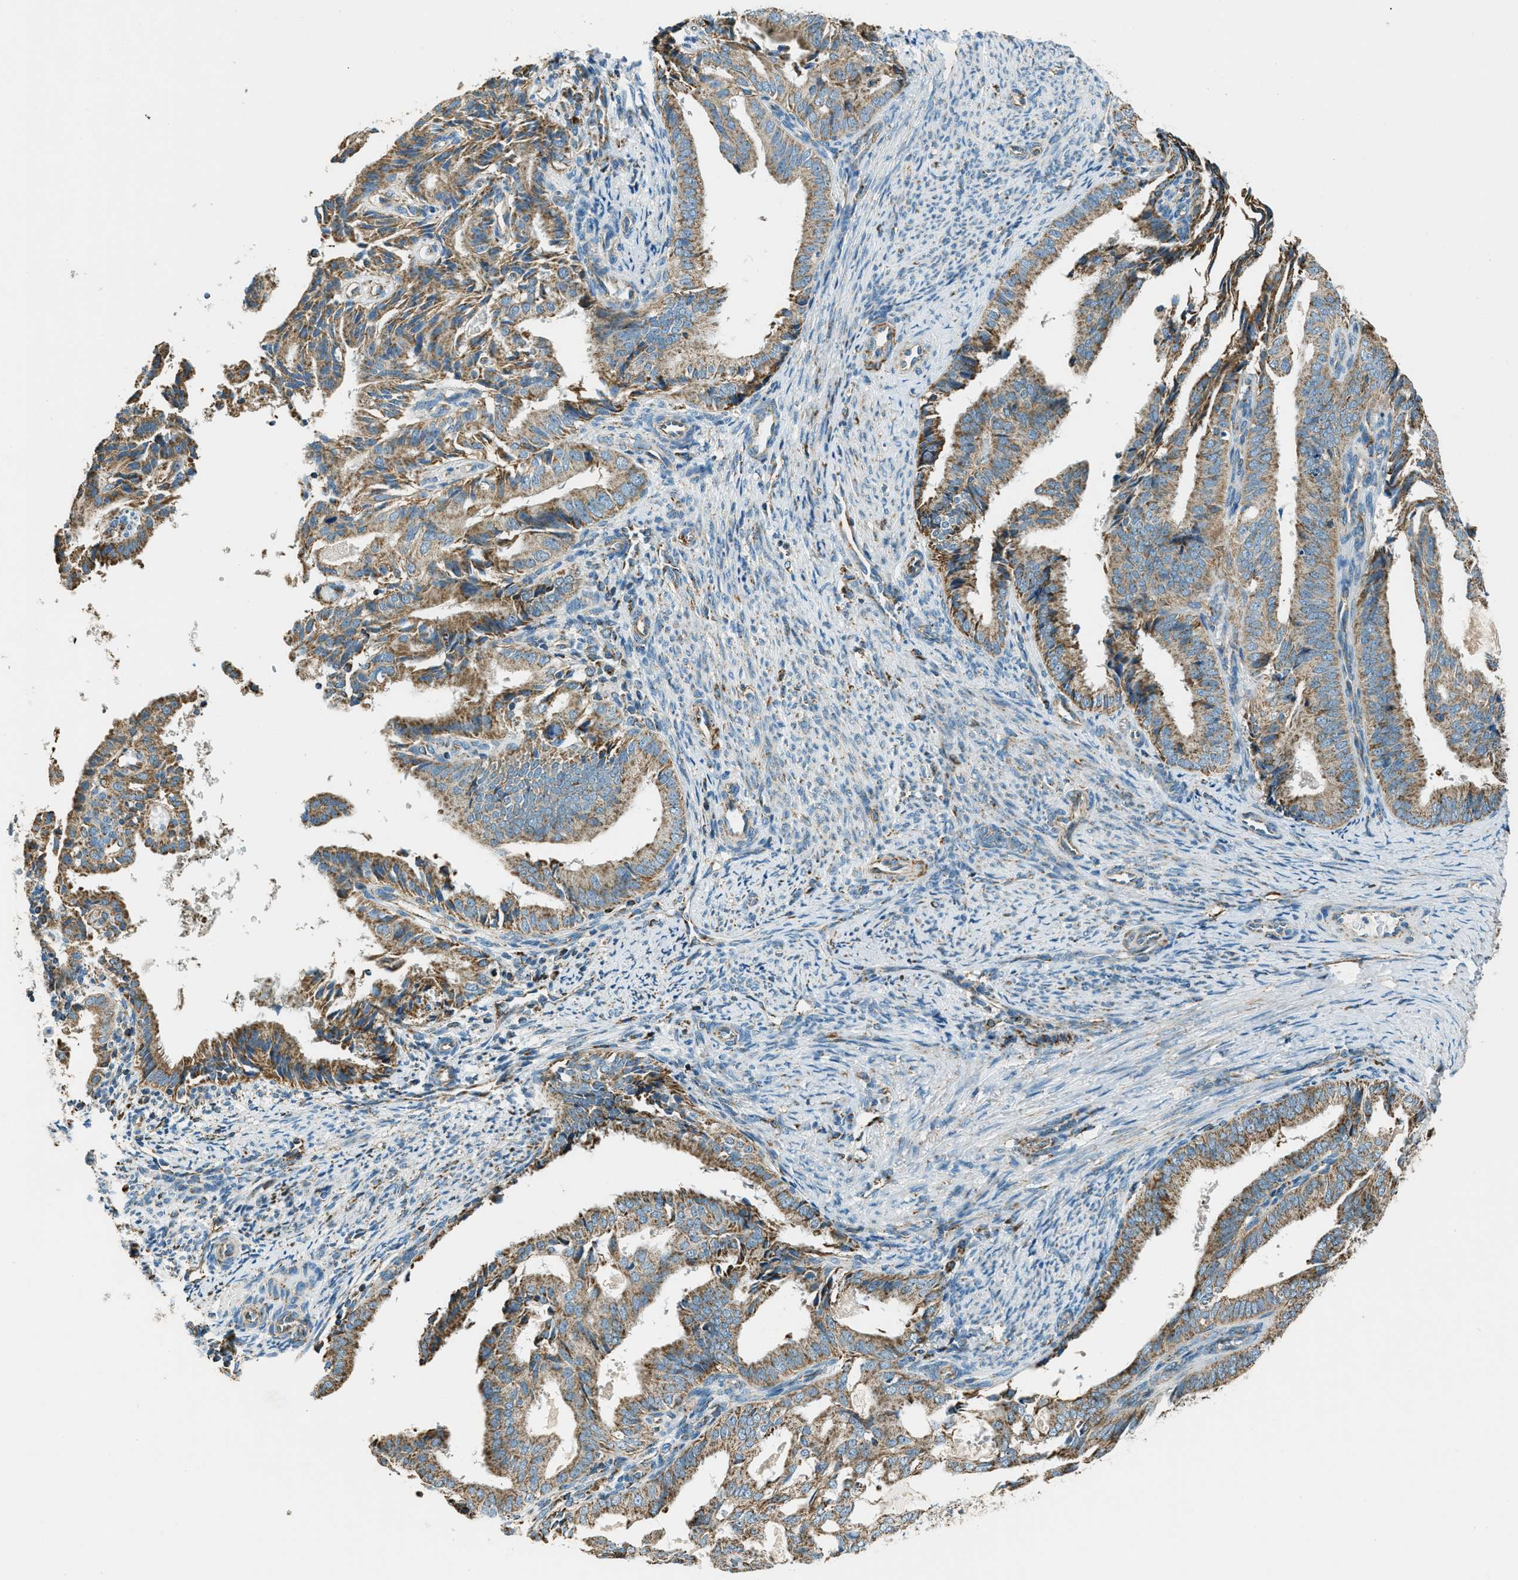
{"staining": {"intensity": "moderate", "quantity": ">75%", "location": "cytoplasmic/membranous"}, "tissue": "endometrial cancer", "cell_type": "Tumor cells", "image_type": "cancer", "snomed": [{"axis": "morphology", "description": "Adenocarcinoma, NOS"}, {"axis": "topography", "description": "Endometrium"}], "caption": "Protein expression analysis of endometrial cancer (adenocarcinoma) shows moderate cytoplasmic/membranous positivity in approximately >75% of tumor cells.", "gene": "CHST15", "patient": {"sex": "female", "age": 58}}